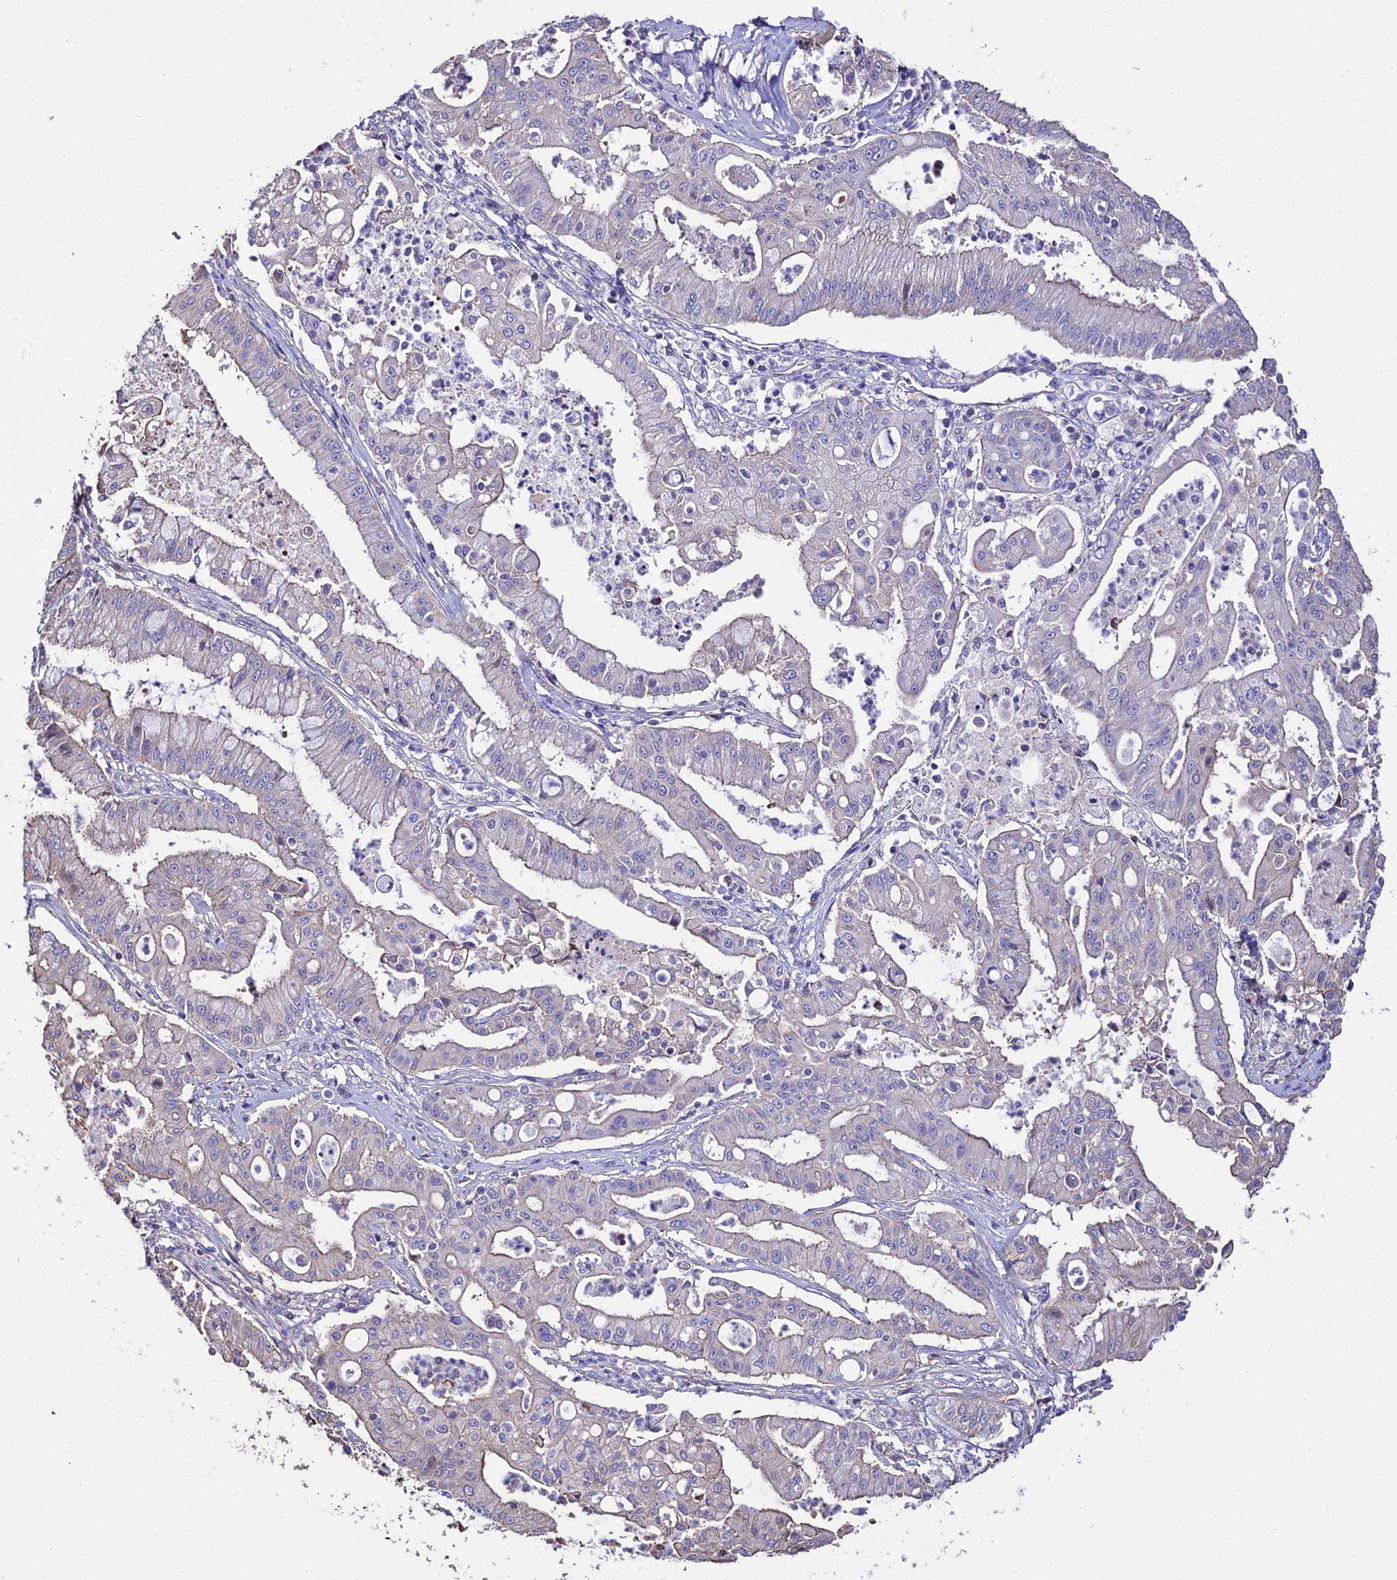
{"staining": {"intensity": "weak", "quantity": "<25%", "location": "cytoplasmic/membranous"}, "tissue": "ovarian cancer", "cell_type": "Tumor cells", "image_type": "cancer", "snomed": [{"axis": "morphology", "description": "Cystadenocarcinoma, mucinous, NOS"}, {"axis": "topography", "description": "Ovary"}], "caption": "Immunohistochemical staining of mucinous cystadenocarcinoma (ovarian) demonstrates no significant staining in tumor cells.", "gene": "CALM2", "patient": {"sex": "female", "age": 70}}